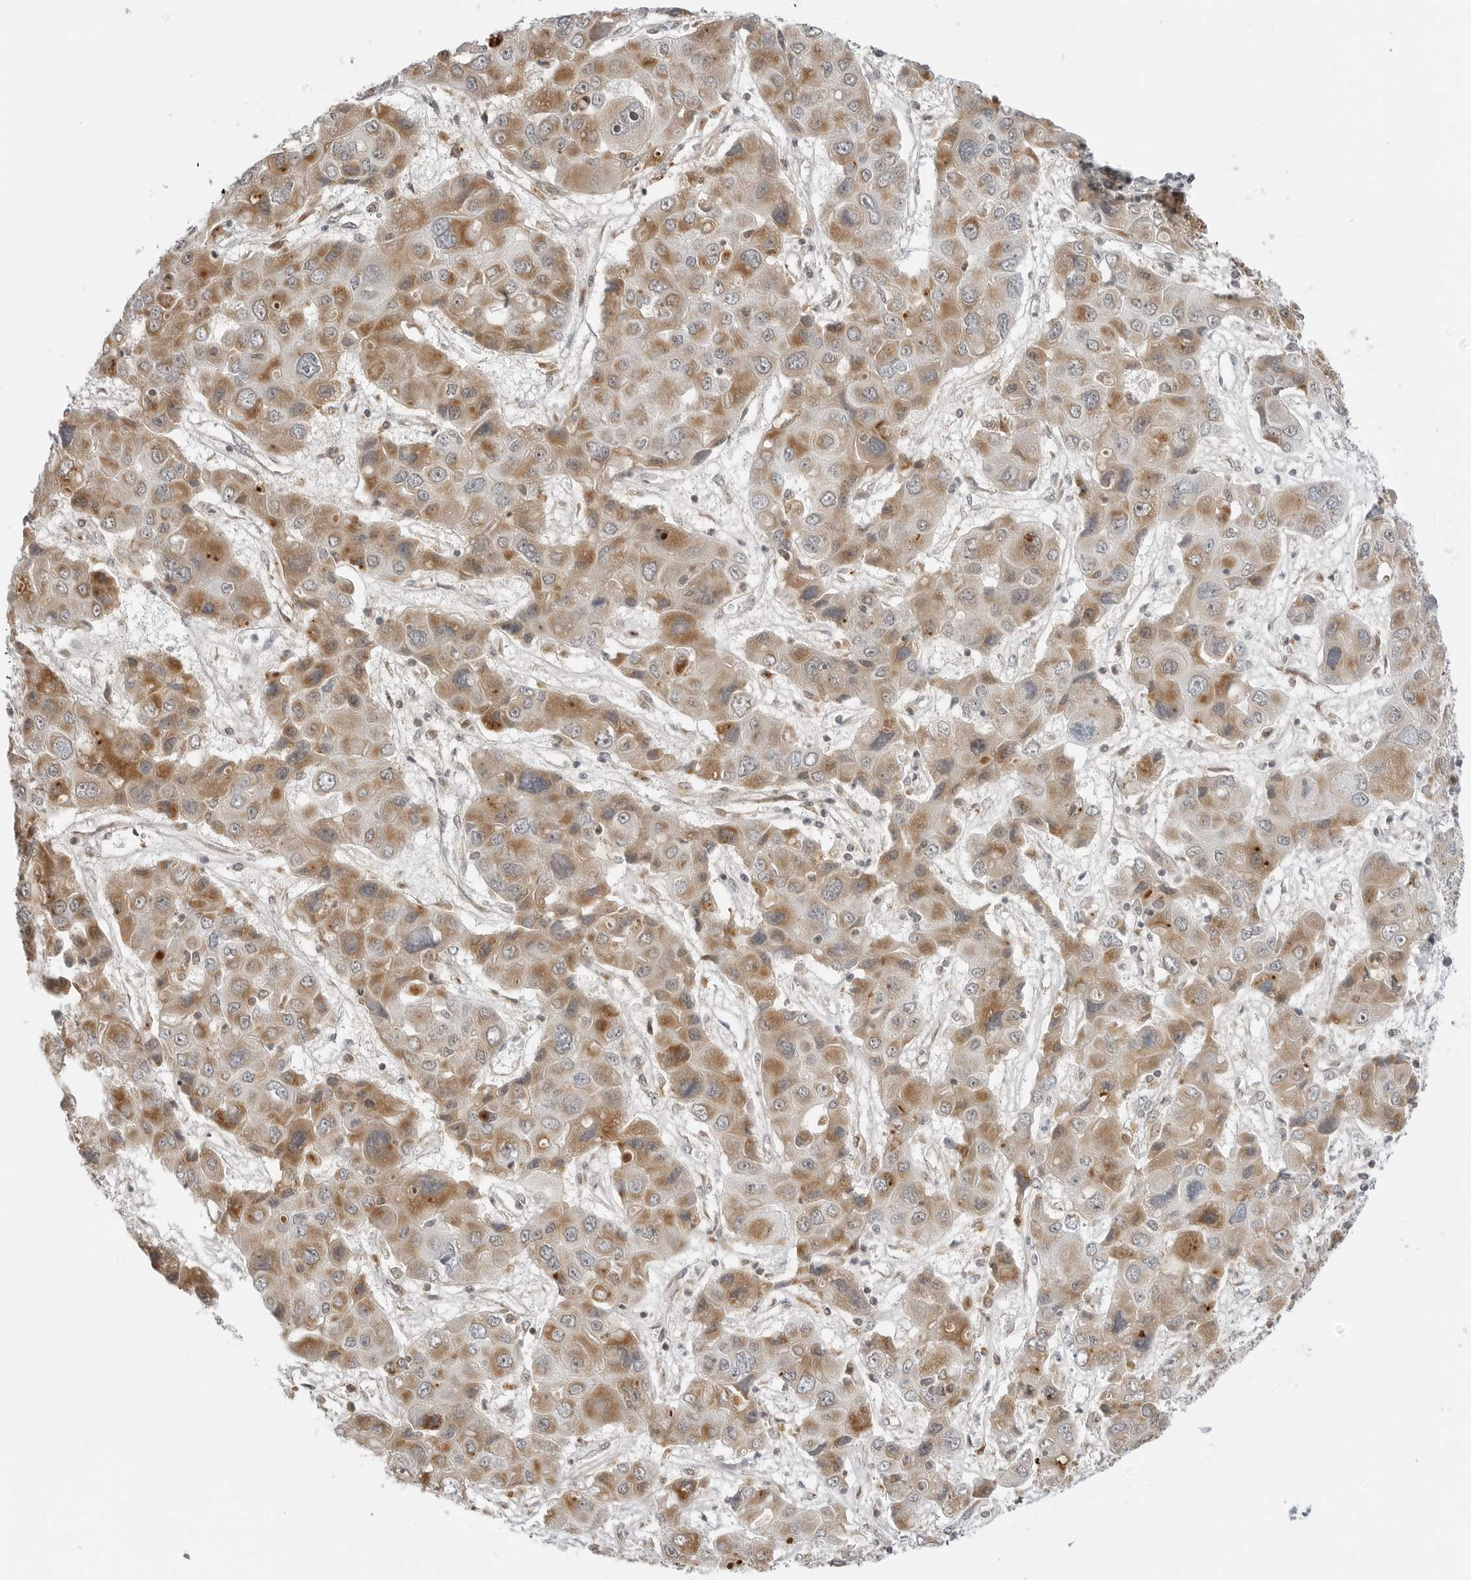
{"staining": {"intensity": "moderate", "quantity": ">75%", "location": "cytoplasmic/membranous"}, "tissue": "liver cancer", "cell_type": "Tumor cells", "image_type": "cancer", "snomed": [{"axis": "morphology", "description": "Cholangiocarcinoma"}, {"axis": "topography", "description": "Liver"}], "caption": "Liver cholangiocarcinoma was stained to show a protein in brown. There is medium levels of moderate cytoplasmic/membranous expression in about >75% of tumor cells.", "gene": "PEX2", "patient": {"sex": "male", "age": 67}}